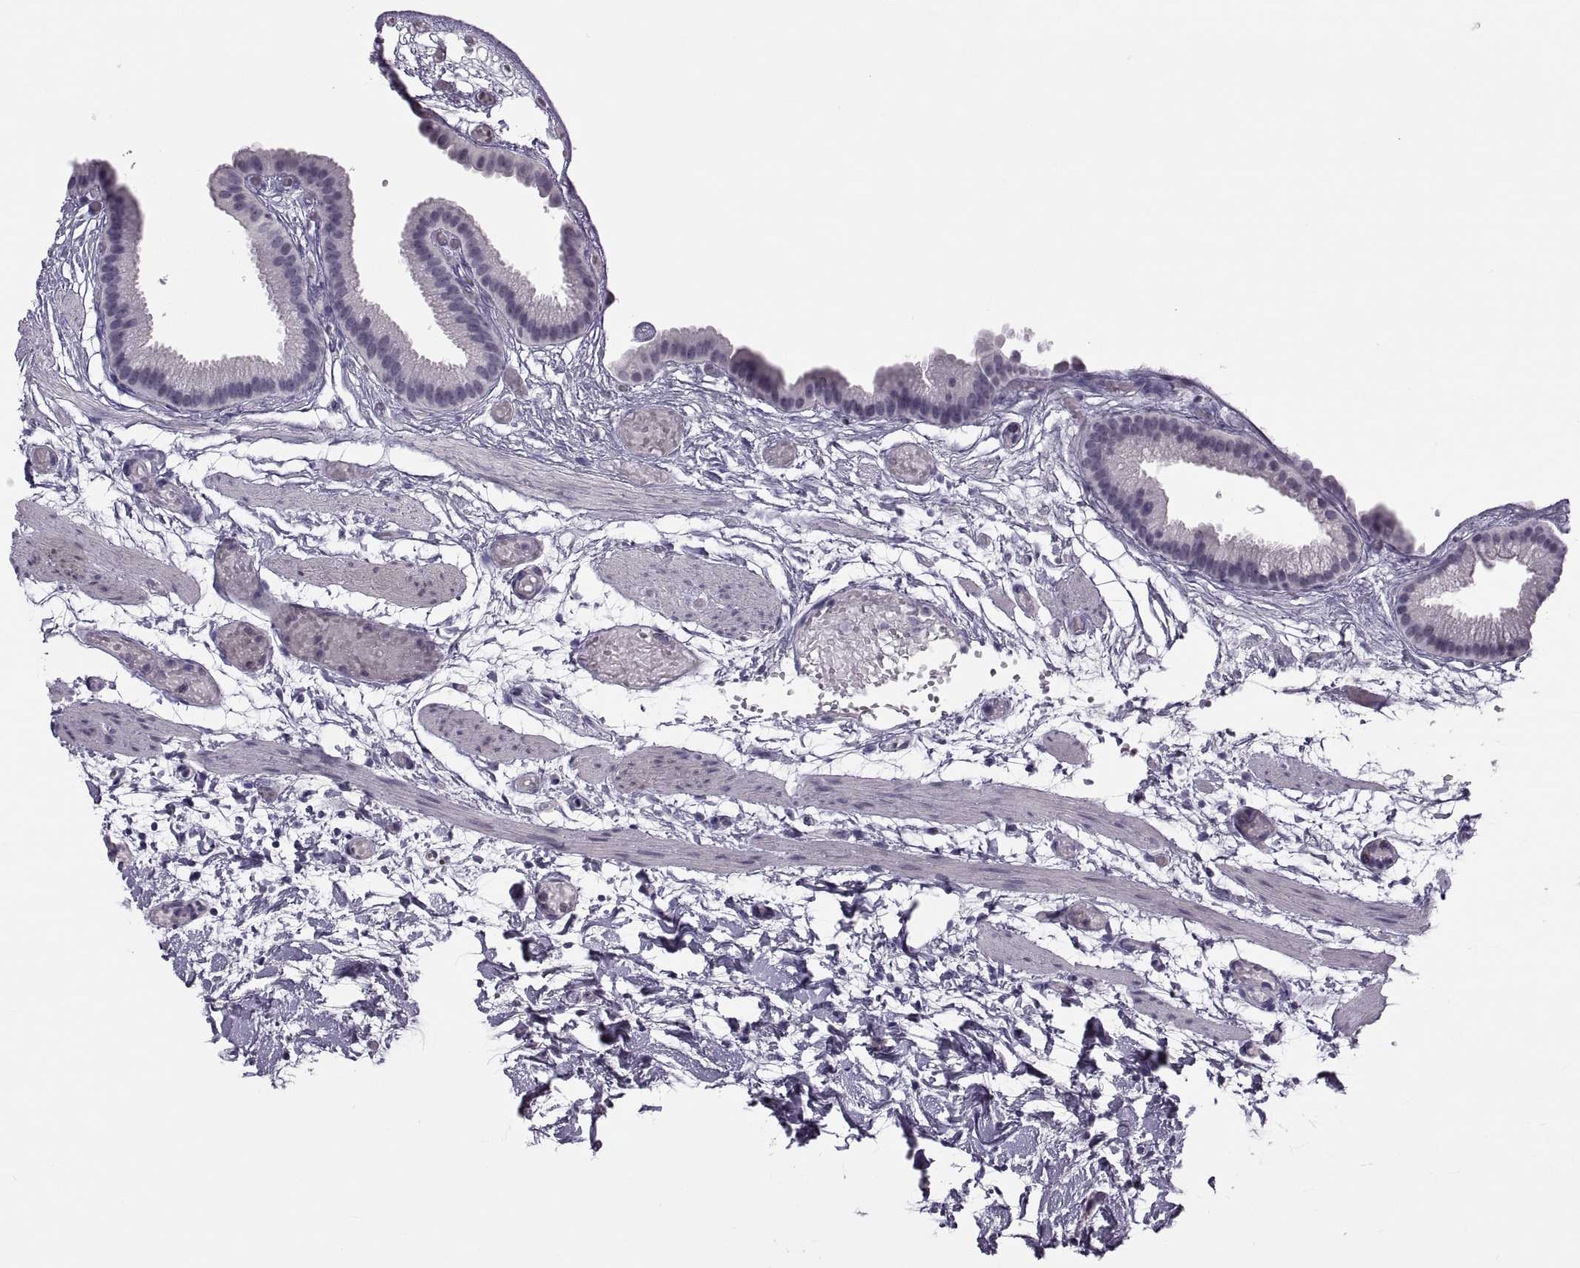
{"staining": {"intensity": "negative", "quantity": "none", "location": "none"}, "tissue": "gallbladder", "cell_type": "Glandular cells", "image_type": "normal", "snomed": [{"axis": "morphology", "description": "Normal tissue, NOS"}, {"axis": "topography", "description": "Gallbladder"}], "caption": "Human gallbladder stained for a protein using immunohistochemistry demonstrates no expression in glandular cells.", "gene": "SYNGR4", "patient": {"sex": "female", "age": 45}}